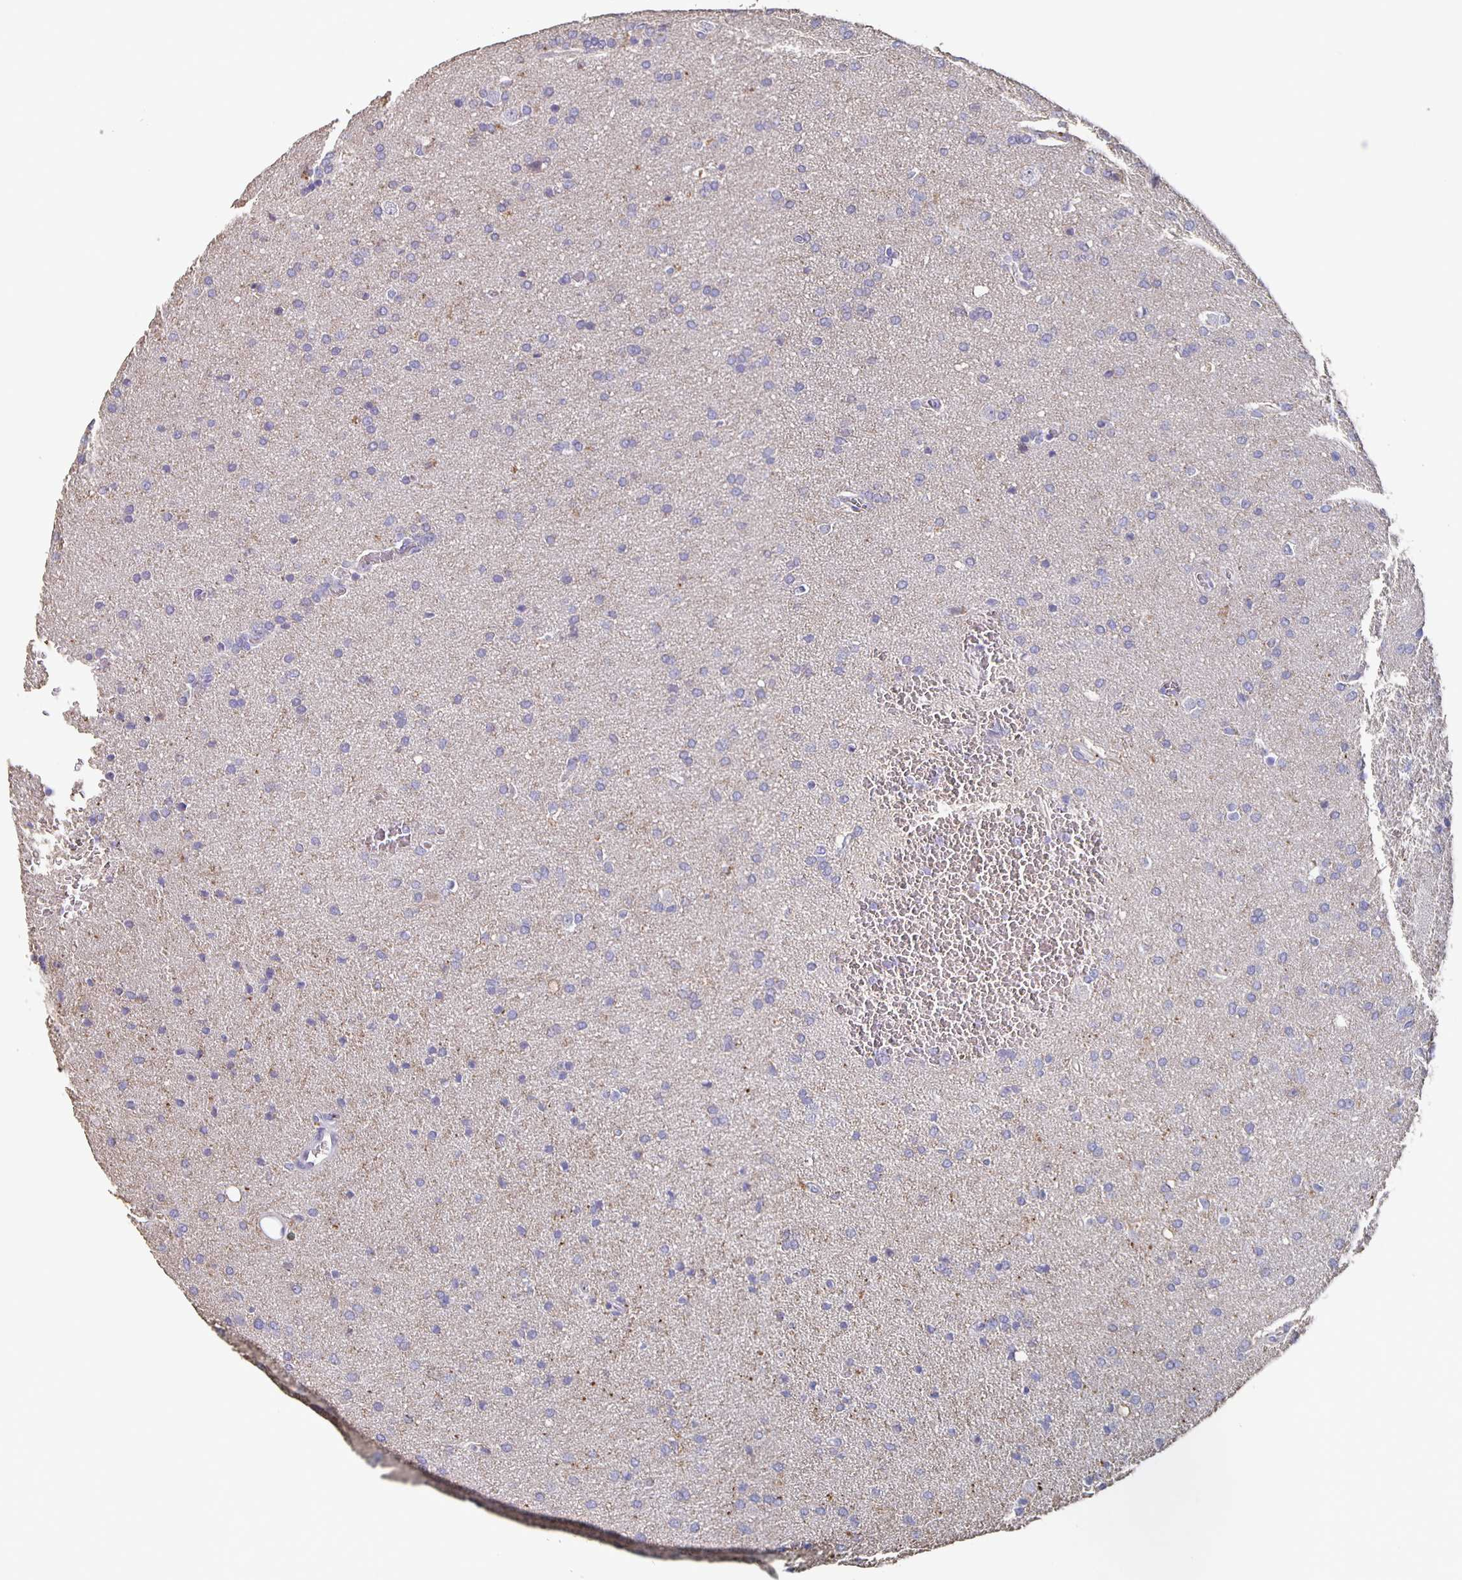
{"staining": {"intensity": "negative", "quantity": "none", "location": "none"}, "tissue": "glioma", "cell_type": "Tumor cells", "image_type": "cancer", "snomed": [{"axis": "morphology", "description": "Glioma, malignant, Low grade"}, {"axis": "topography", "description": "Brain"}], "caption": "Human low-grade glioma (malignant) stained for a protein using IHC displays no expression in tumor cells.", "gene": "CACNA2D2", "patient": {"sex": "female", "age": 34}}